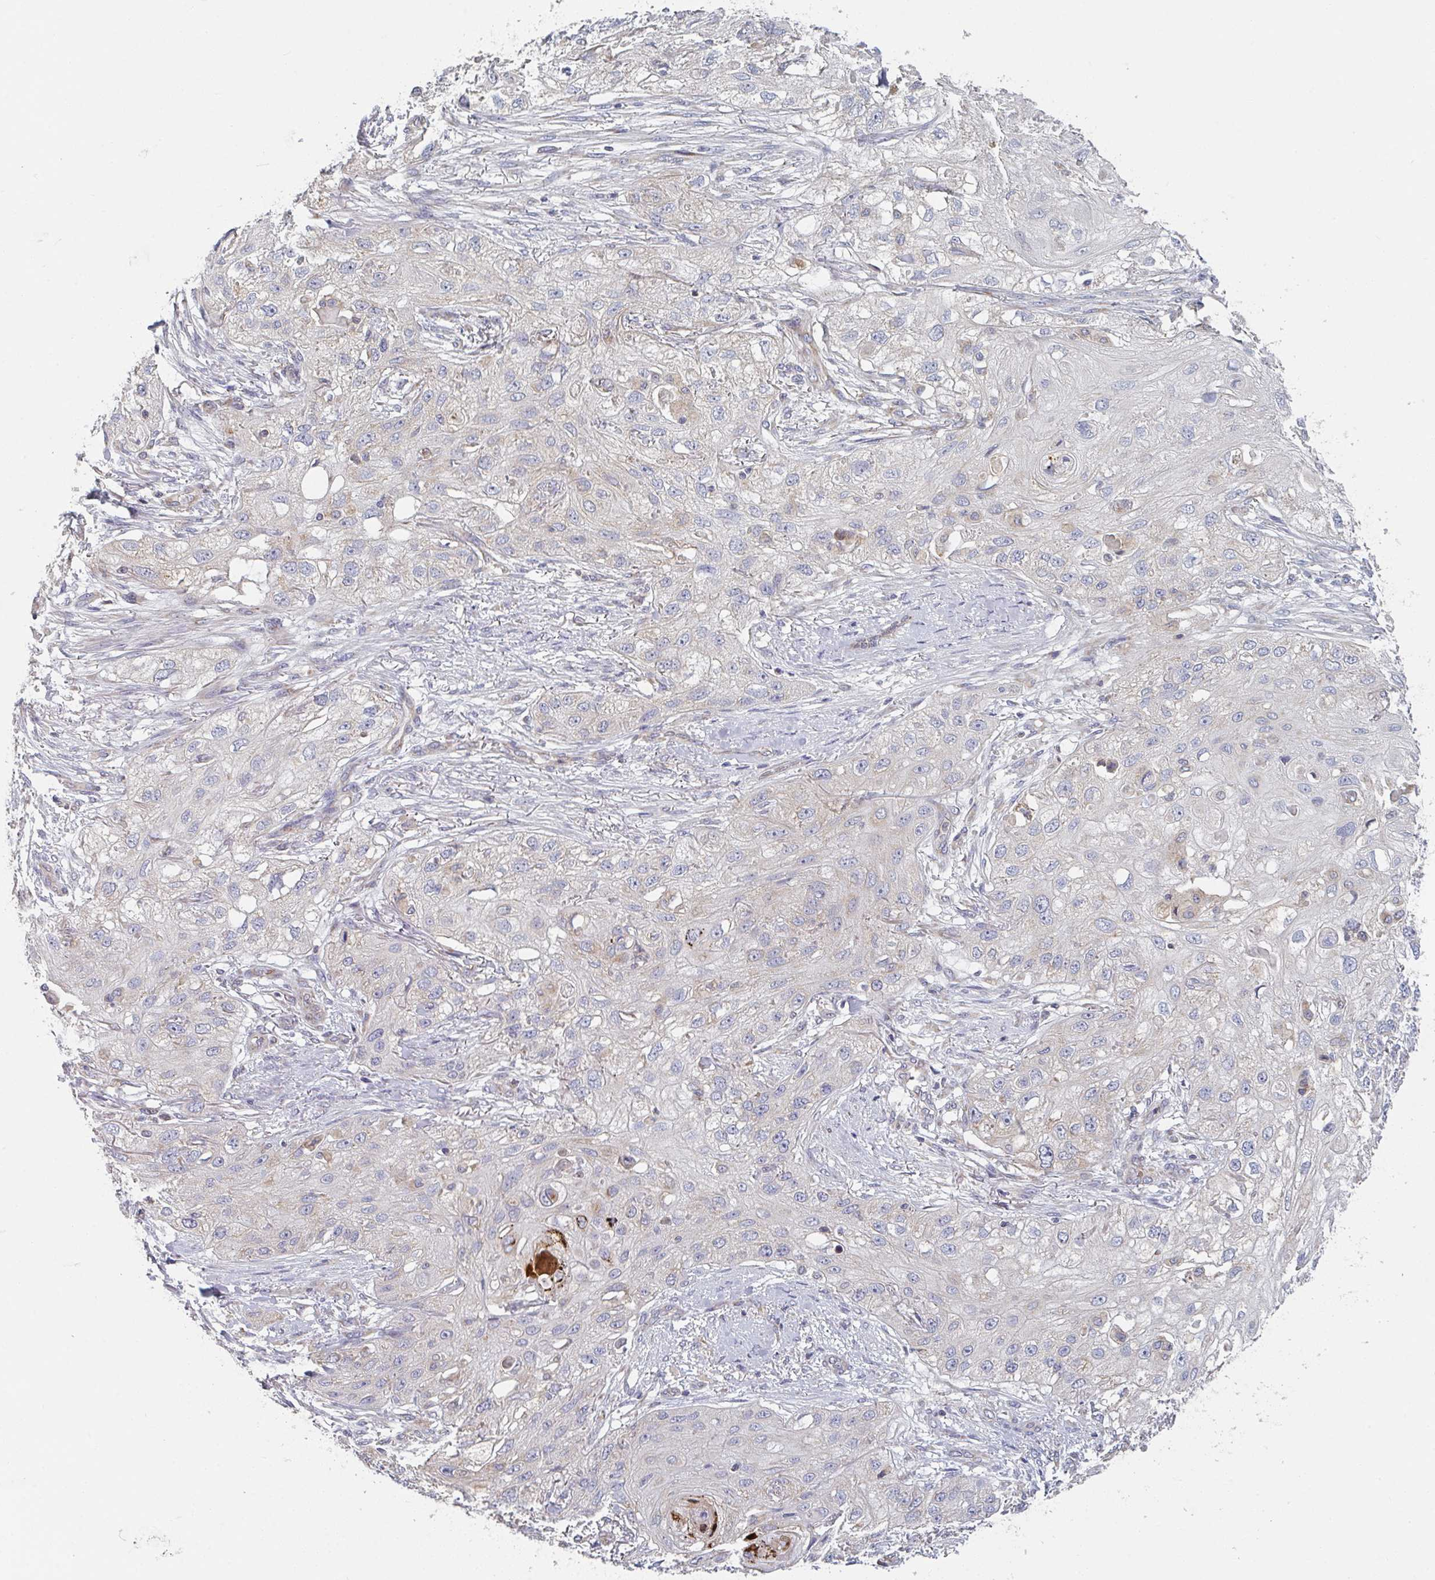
{"staining": {"intensity": "negative", "quantity": "none", "location": "none"}, "tissue": "skin cancer", "cell_type": "Tumor cells", "image_type": "cancer", "snomed": [{"axis": "morphology", "description": "Squamous cell carcinoma, NOS"}, {"axis": "topography", "description": "Skin"}, {"axis": "topography", "description": "Vulva"}], "caption": "High power microscopy image of an immunohistochemistry photomicrograph of squamous cell carcinoma (skin), revealing no significant positivity in tumor cells.", "gene": "ELOVL1", "patient": {"sex": "female", "age": 86}}